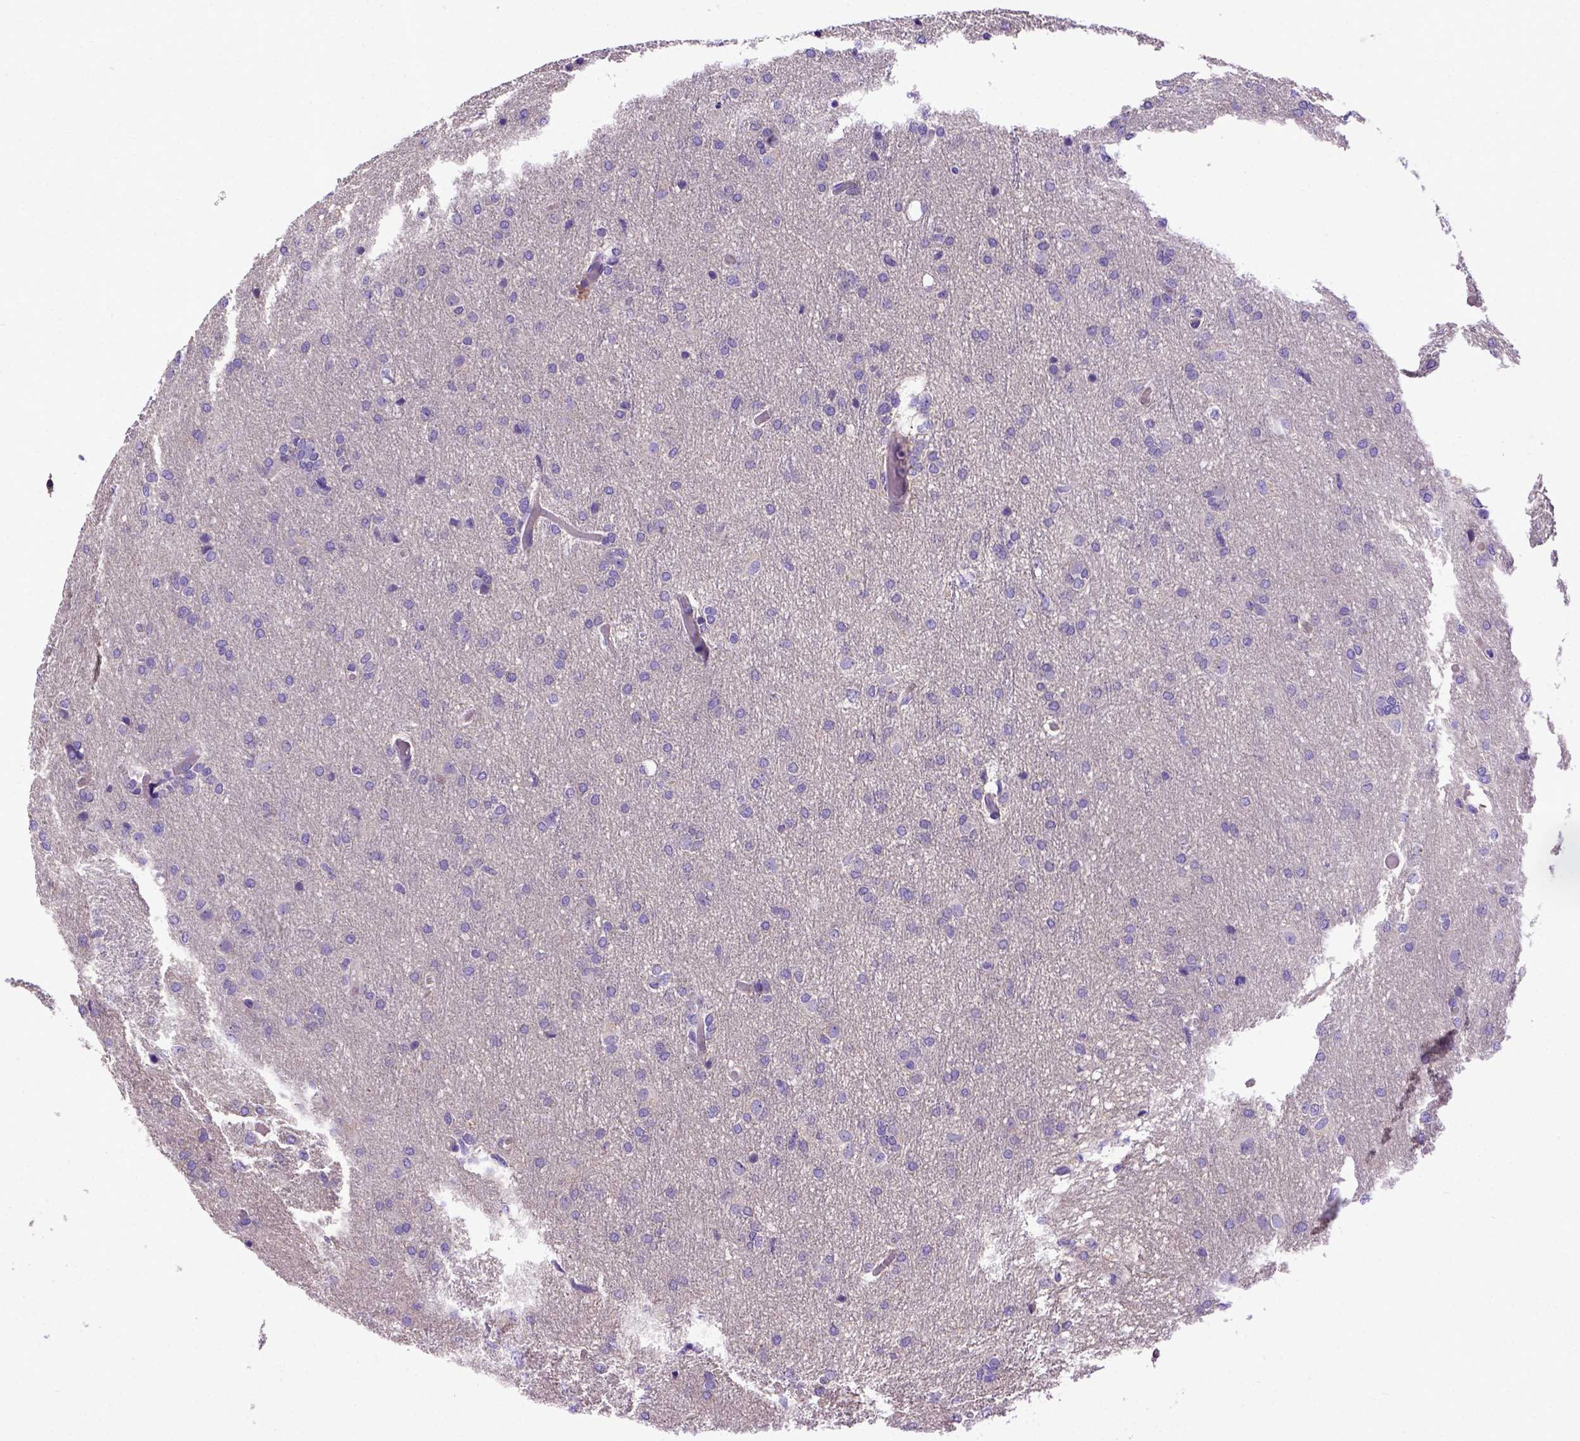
{"staining": {"intensity": "negative", "quantity": "none", "location": "none"}, "tissue": "glioma", "cell_type": "Tumor cells", "image_type": "cancer", "snomed": [{"axis": "morphology", "description": "Glioma, malignant, High grade"}, {"axis": "topography", "description": "Brain"}], "caption": "The micrograph displays no staining of tumor cells in glioma.", "gene": "ADAM12", "patient": {"sex": "male", "age": 68}}